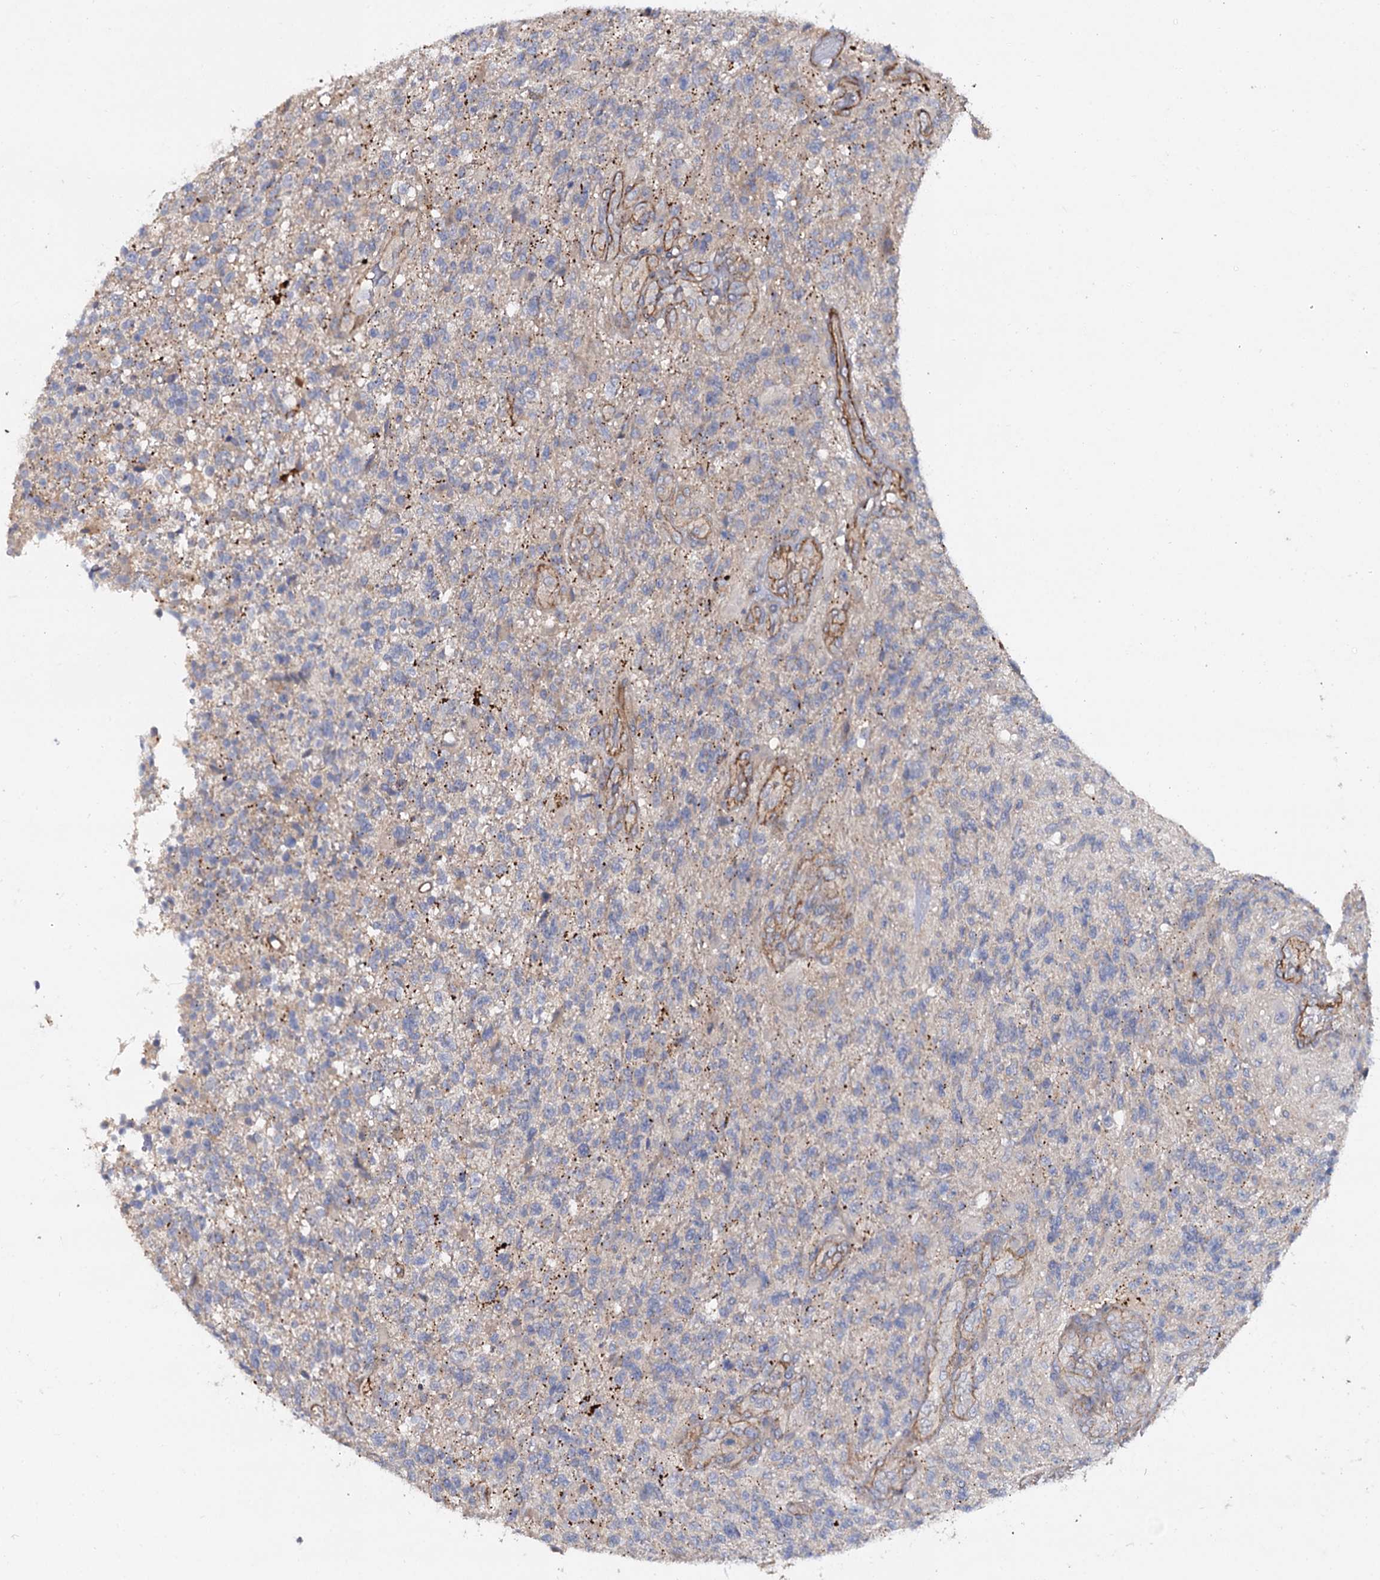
{"staining": {"intensity": "negative", "quantity": "none", "location": "none"}, "tissue": "glioma", "cell_type": "Tumor cells", "image_type": "cancer", "snomed": [{"axis": "morphology", "description": "Glioma, malignant, High grade"}, {"axis": "topography", "description": "Brain"}], "caption": "Tumor cells are negative for protein expression in human glioma.", "gene": "ISM2", "patient": {"sex": "male", "age": 56}}